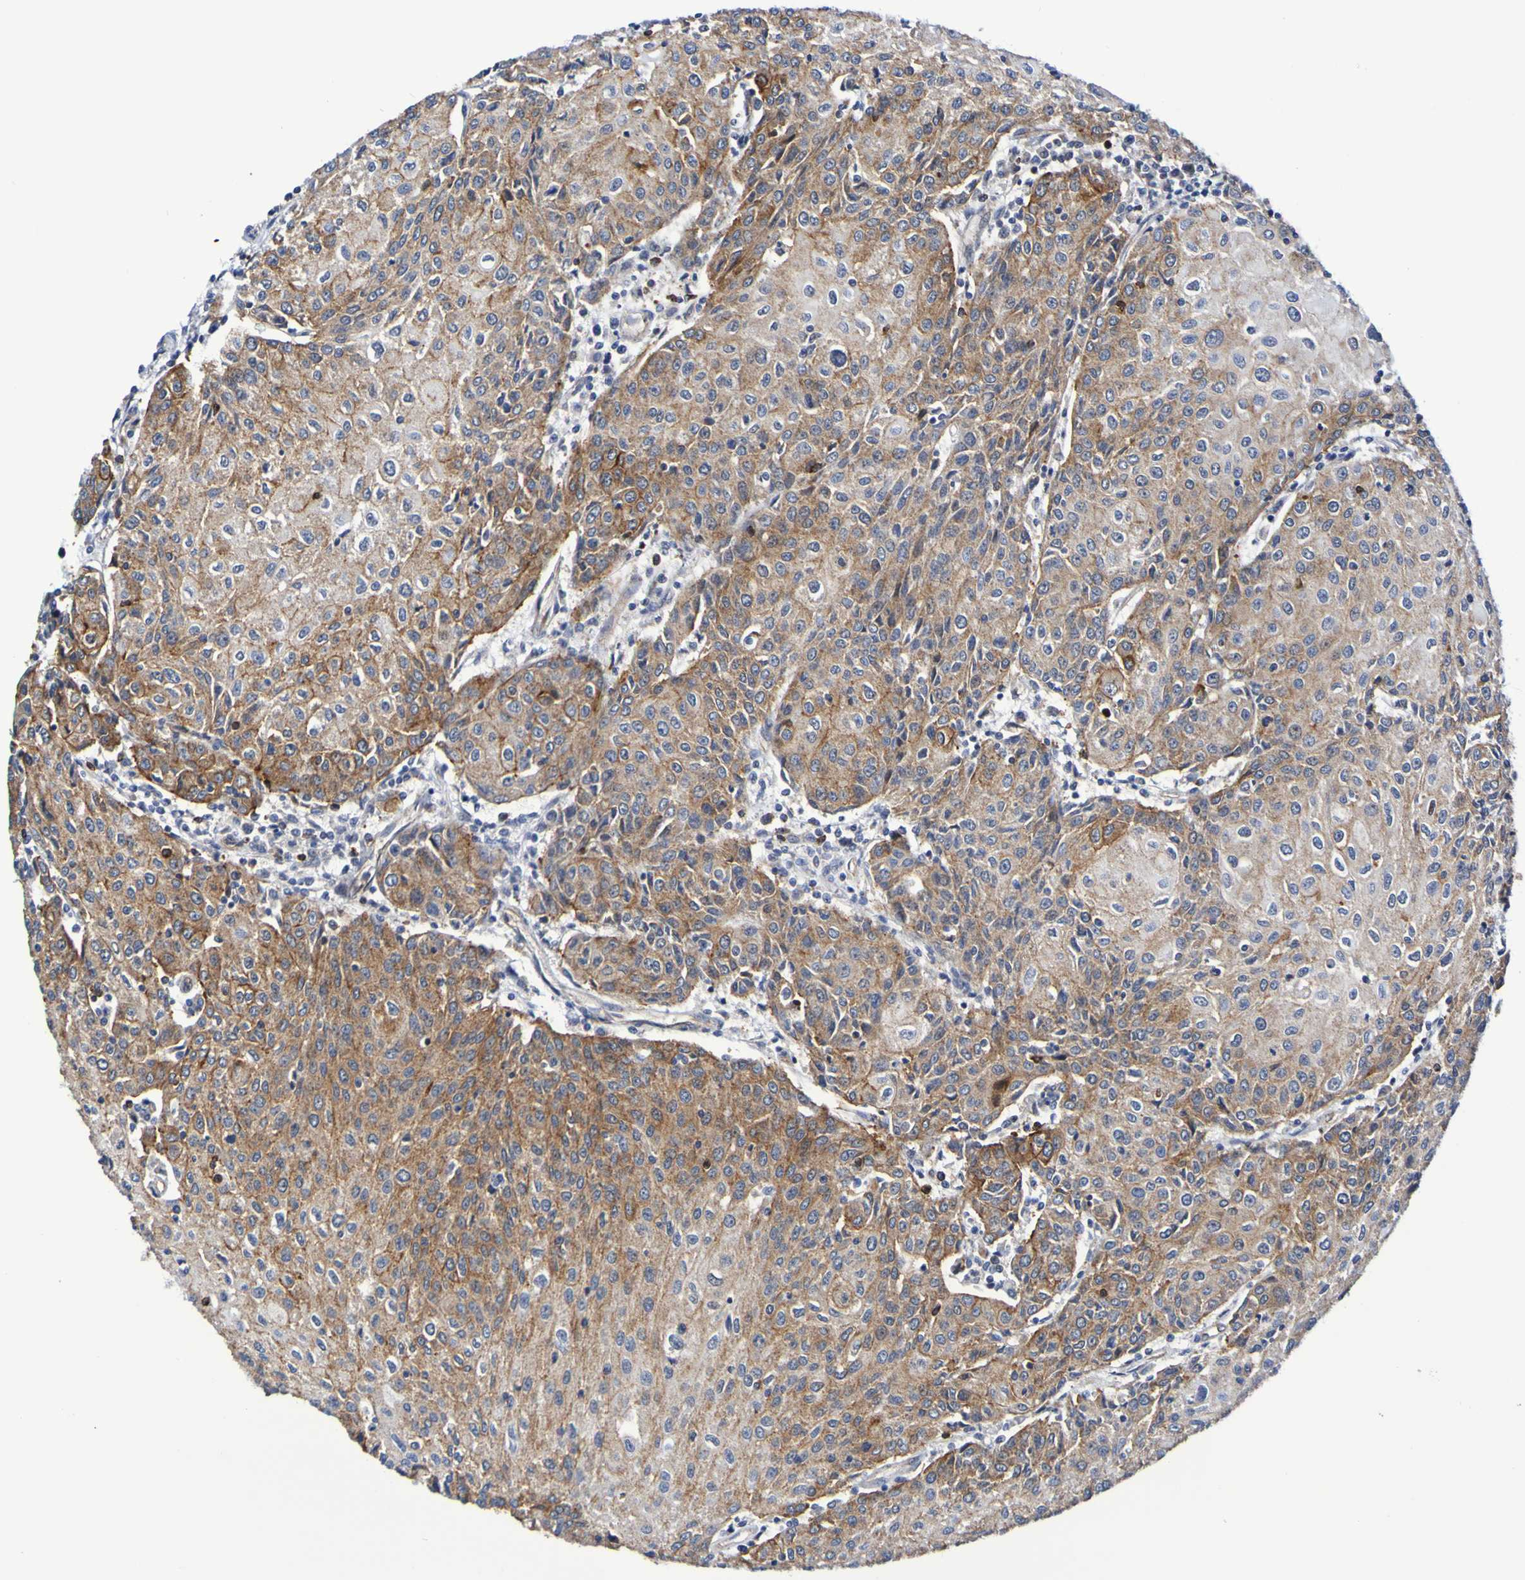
{"staining": {"intensity": "moderate", "quantity": ">75%", "location": "cytoplasmic/membranous"}, "tissue": "urothelial cancer", "cell_type": "Tumor cells", "image_type": "cancer", "snomed": [{"axis": "morphology", "description": "Urothelial carcinoma, High grade"}, {"axis": "topography", "description": "Urinary bladder"}], "caption": "About >75% of tumor cells in urothelial carcinoma (high-grade) show moderate cytoplasmic/membranous protein expression as visualized by brown immunohistochemical staining.", "gene": "GJB1", "patient": {"sex": "female", "age": 85}}